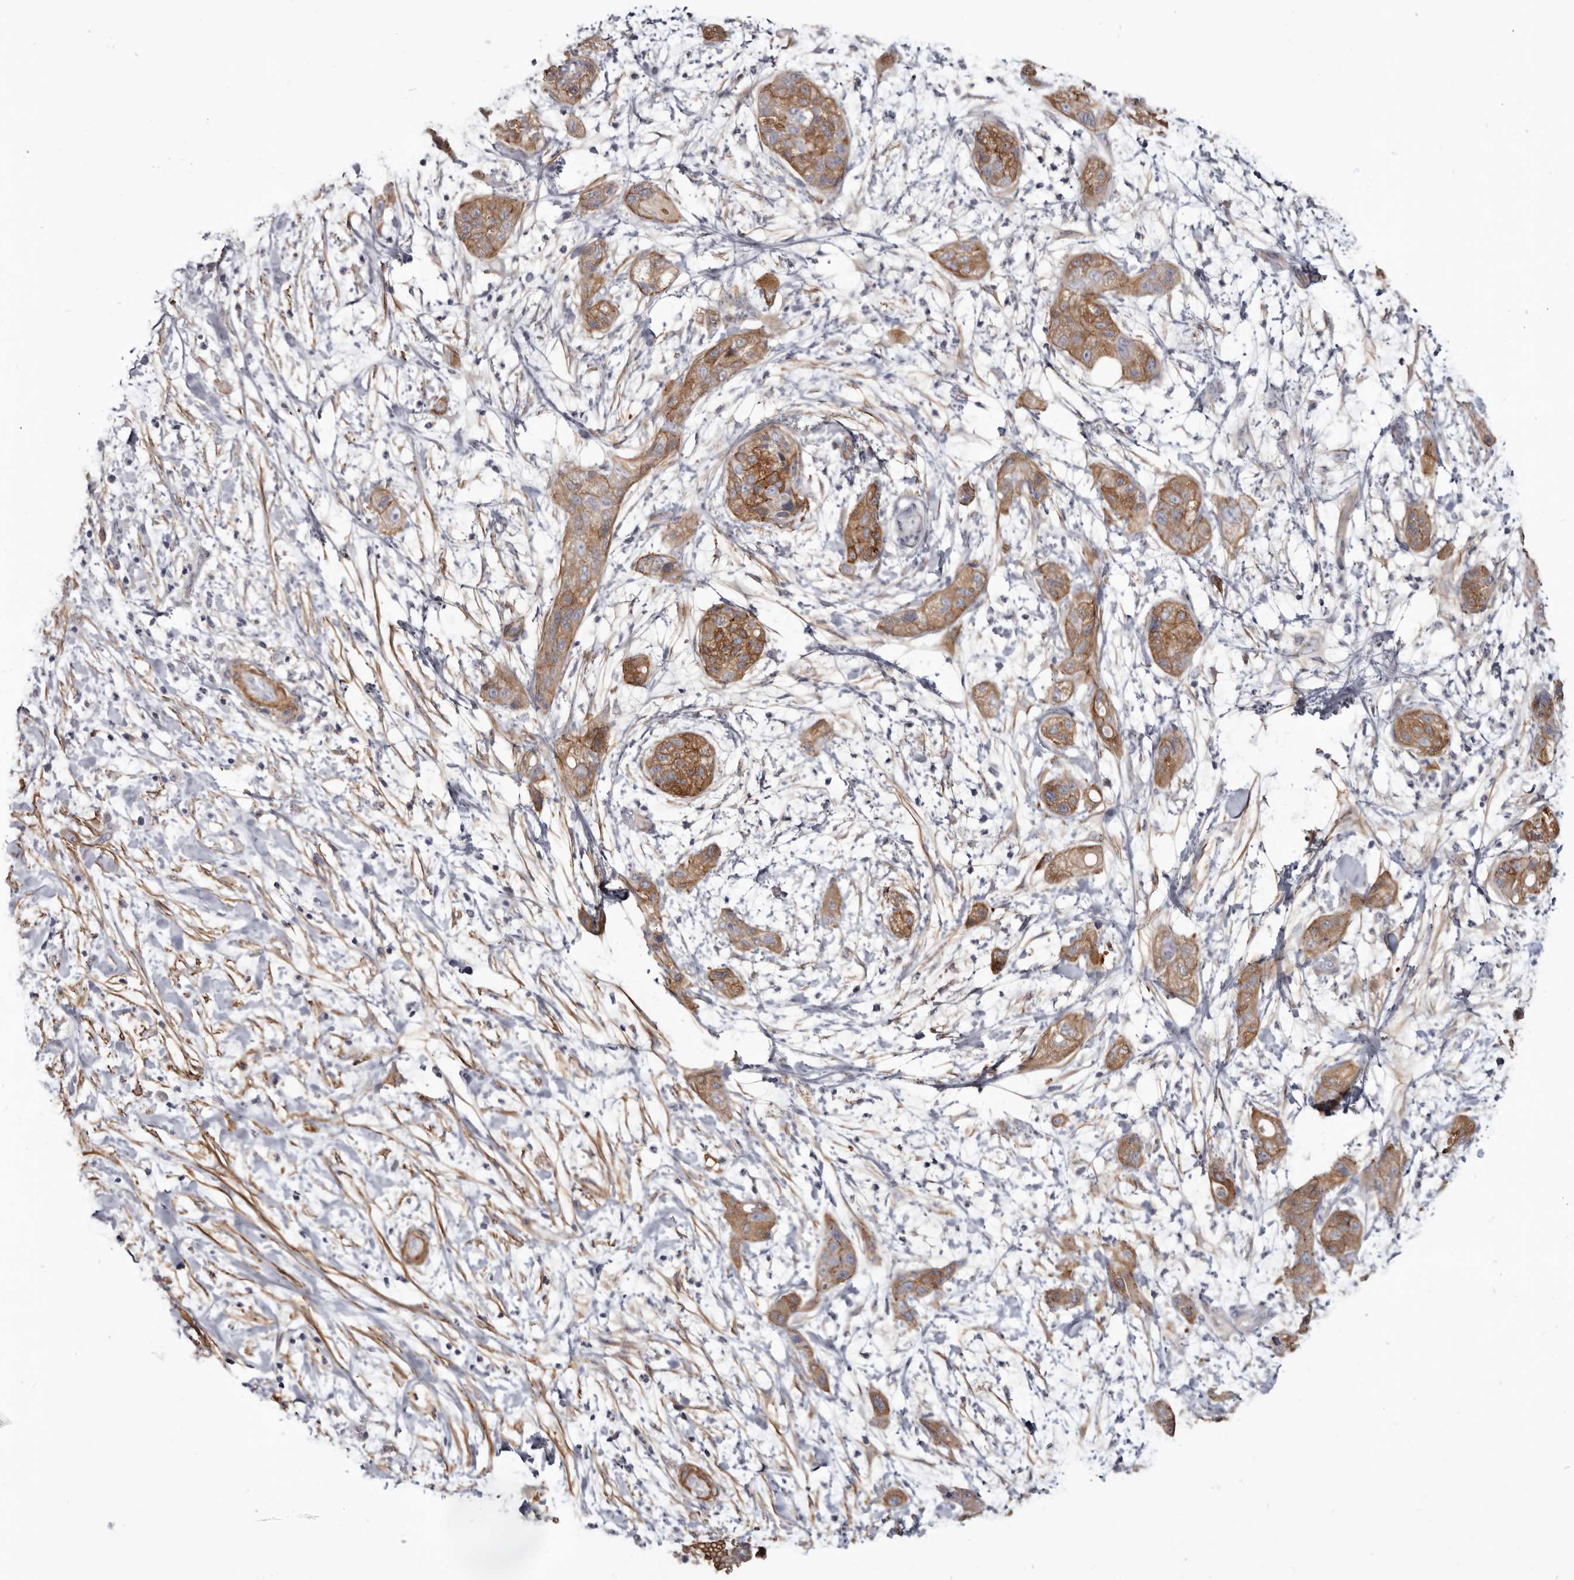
{"staining": {"intensity": "strong", "quantity": ">75%", "location": "cytoplasmic/membranous"}, "tissue": "pancreatic cancer", "cell_type": "Tumor cells", "image_type": "cancer", "snomed": [{"axis": "morphology", "description": "Adenocarcinoma, NOS"}, {"axis": "topography", "description": "Pancreas"}], "caption": "Immunohistochemical staining of human adenocarcinoma (pancreatic) reveals high levels of strong cytoplasmic/membranous positivity in approximately >75% of tumor cells.", "gene": "CGN", "patient": {"sex": "female", "age": 78}}